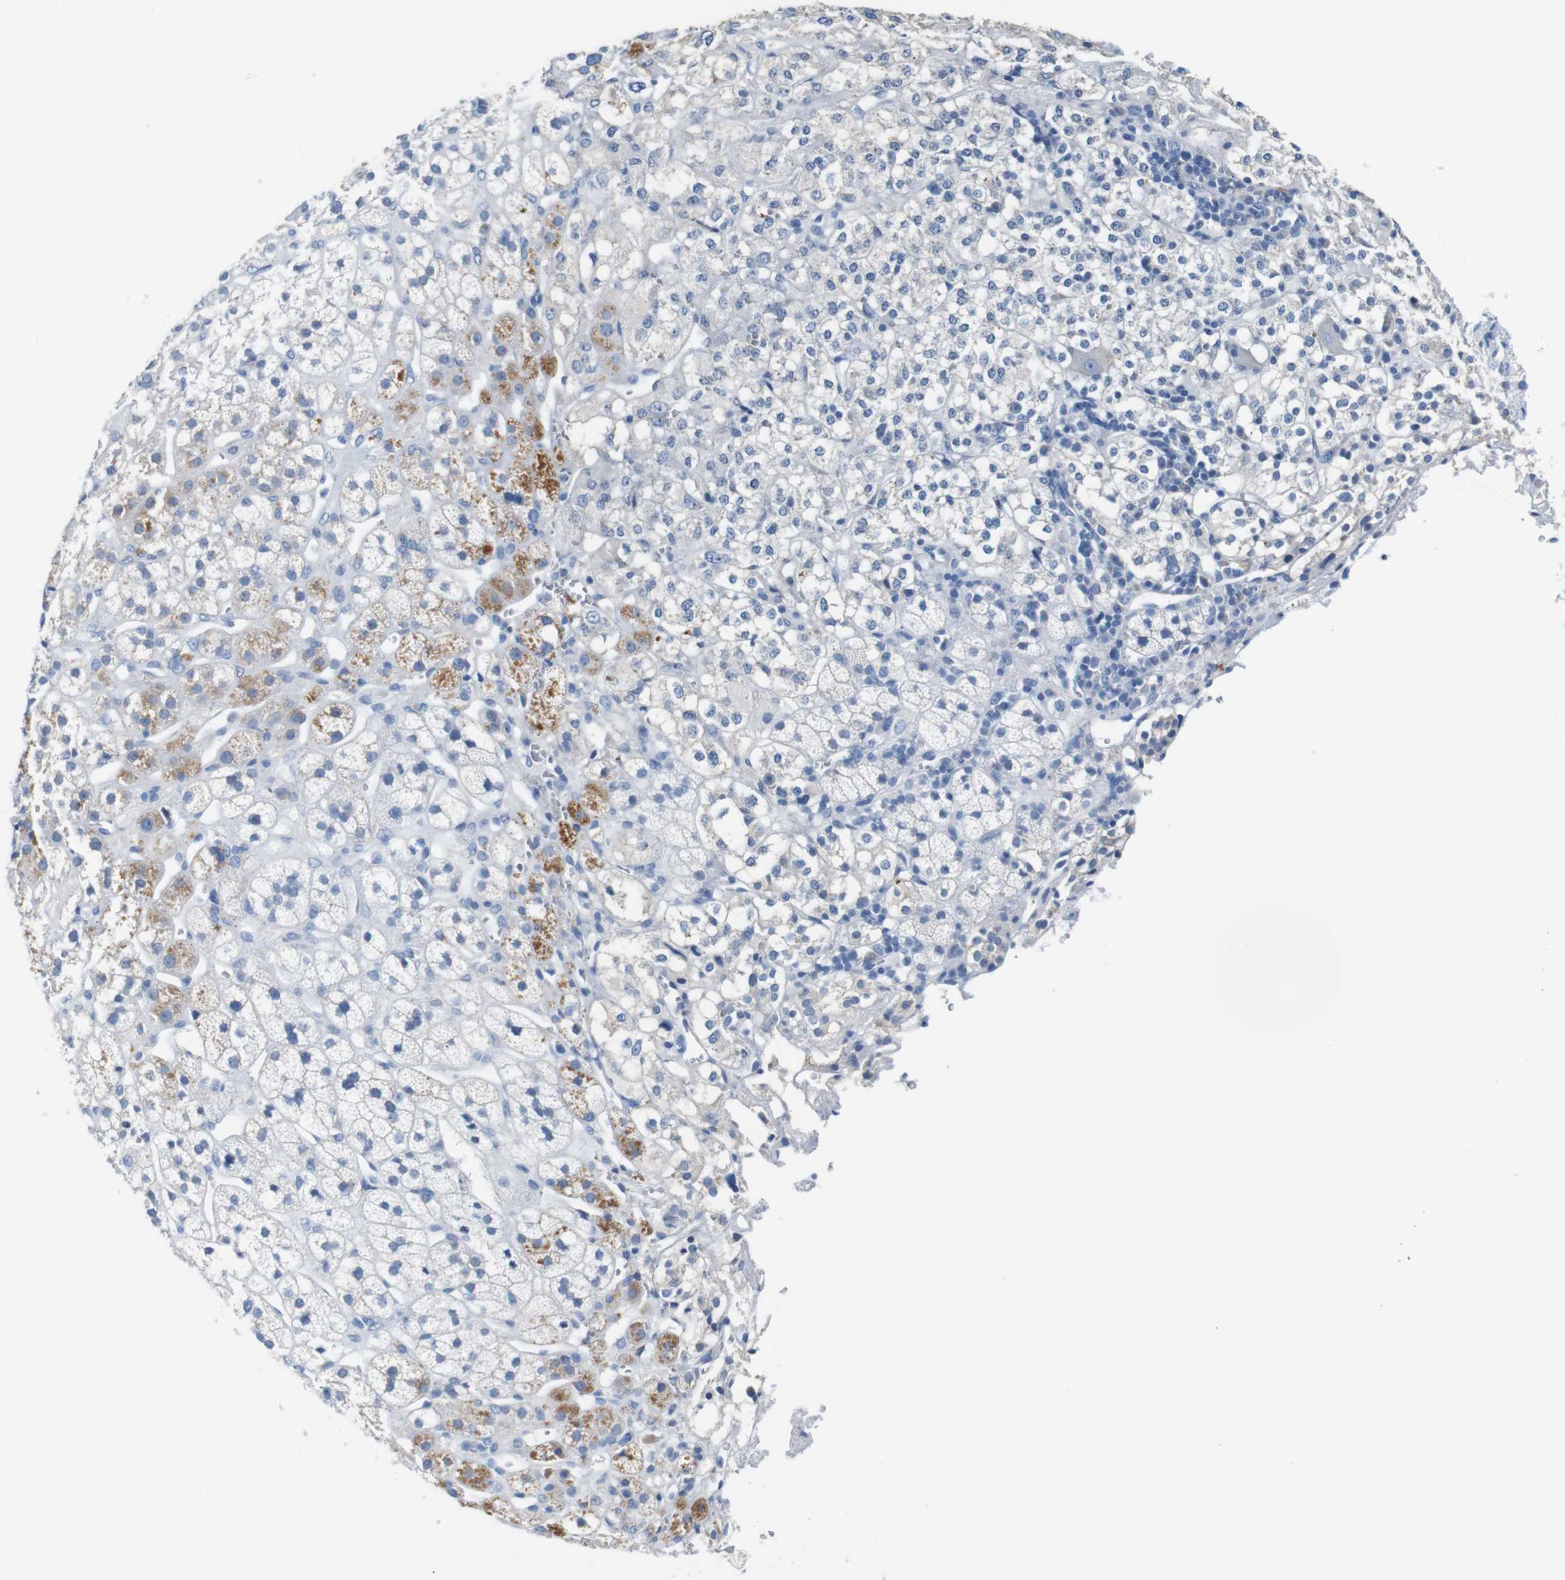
{"staining": {"intensity": "moderate", "quantity": "<25%", "location": "cytoplasmic/membranous"}, "tissue": "adrenal gland", "cell_type": "Glandular cells", "image_type": "normal", "snomed": [{"axis": "morphology", "description": "Normal tissue, NOS"}, {"axis": "topography", "description": "Adrenal gland"}], "caption": "An image showing moderate cytoplasmic/membranous staining in about <25% of glandular cells in benign adrenal gland, as visualized by brown immunohistochemical staining.", "gene": "IGSF8", "patient": {"sex": "male", "age": 56}}